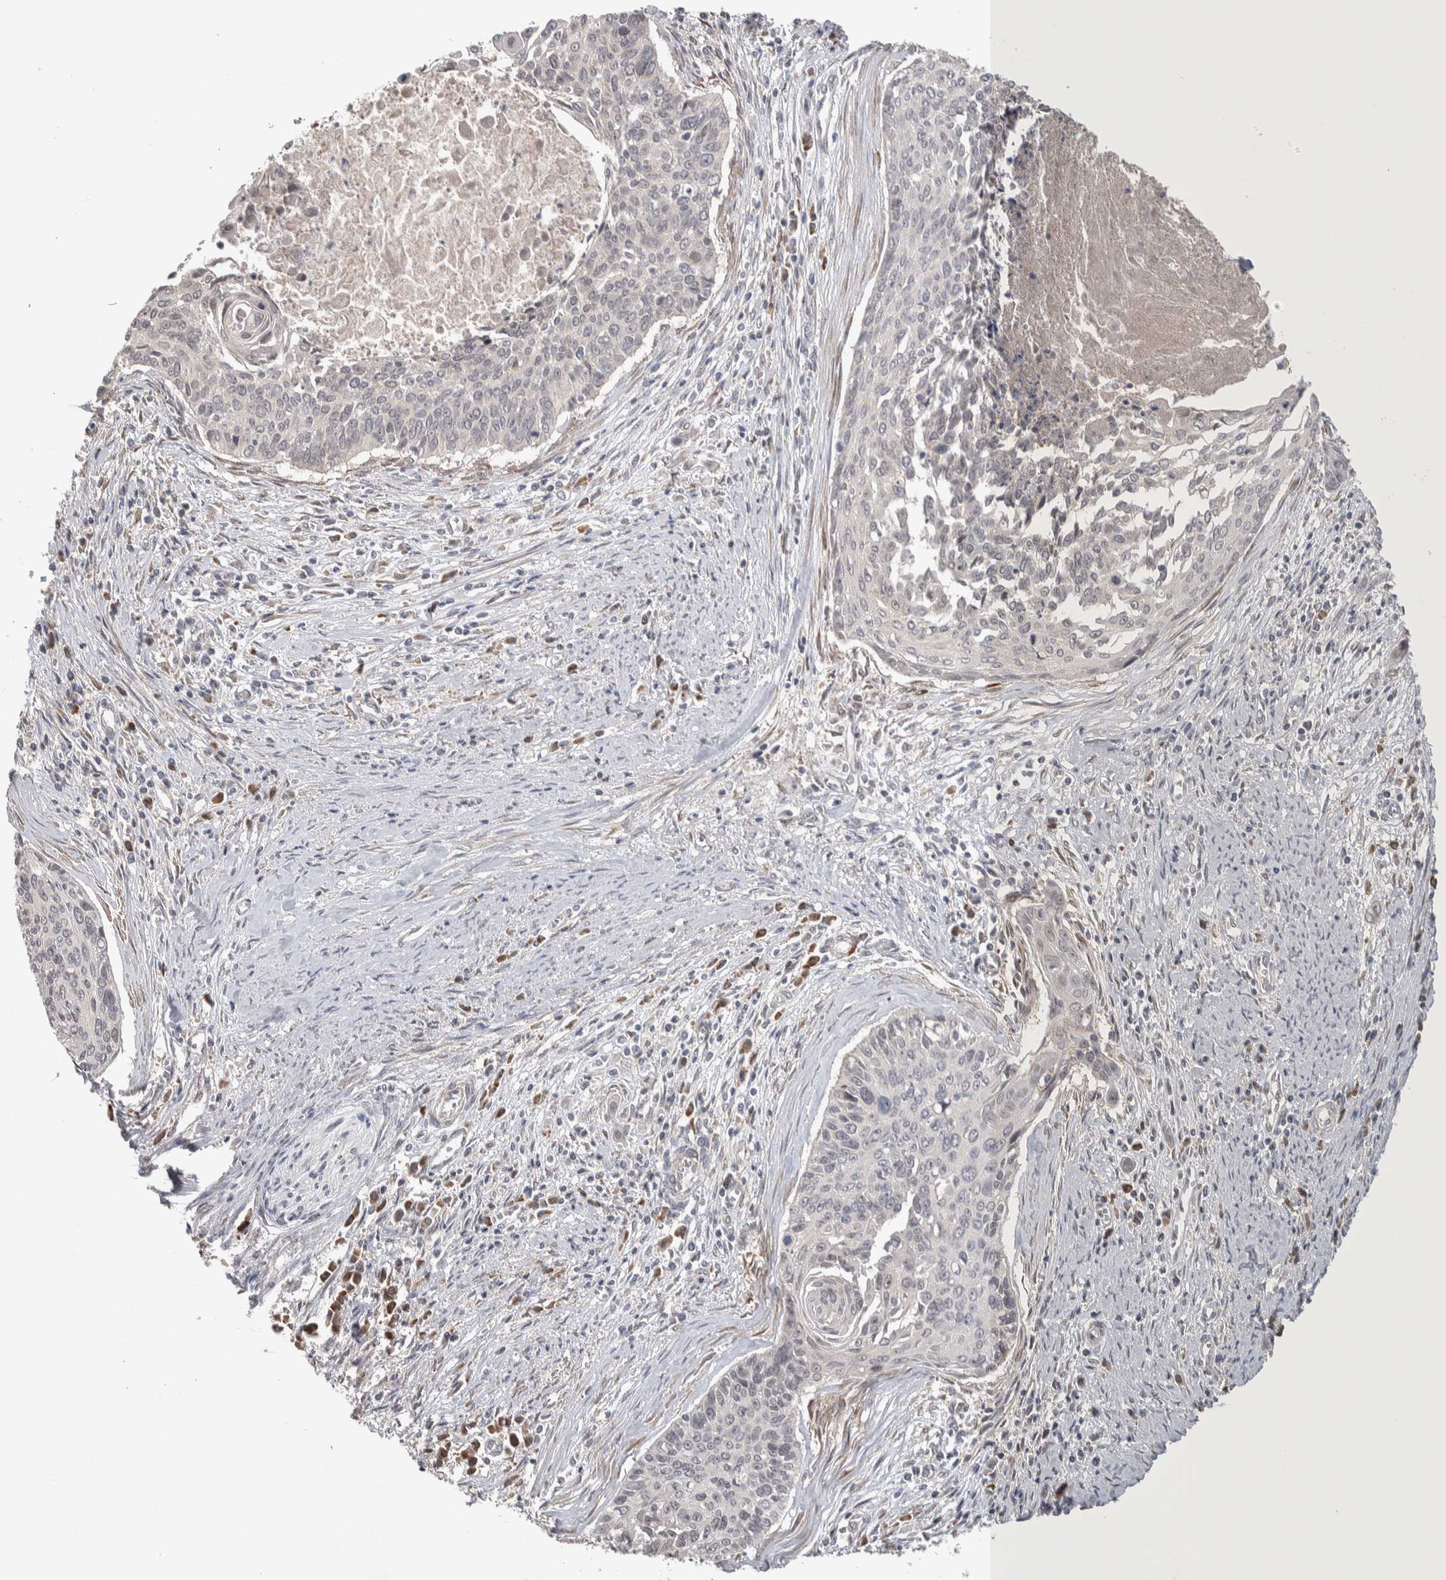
{"staining": {"intensity": "negative", "quantity": "none", "location": "none"}, "tissue": "cervical cancer", "cell_type": "Tumor cells", "image_type": "cancer", "snomed": [{"axis": "morphology", "description": "Squamous cell carcinoma, NOS"}, {"axis": "topography", "description": "Cervix"}], "caption": "Tumor cells show no significant expression in cervical cancer (squamous cell carcinoma).", "gene": "CUL2", "patient": {"sex": "female", "age": 55}}